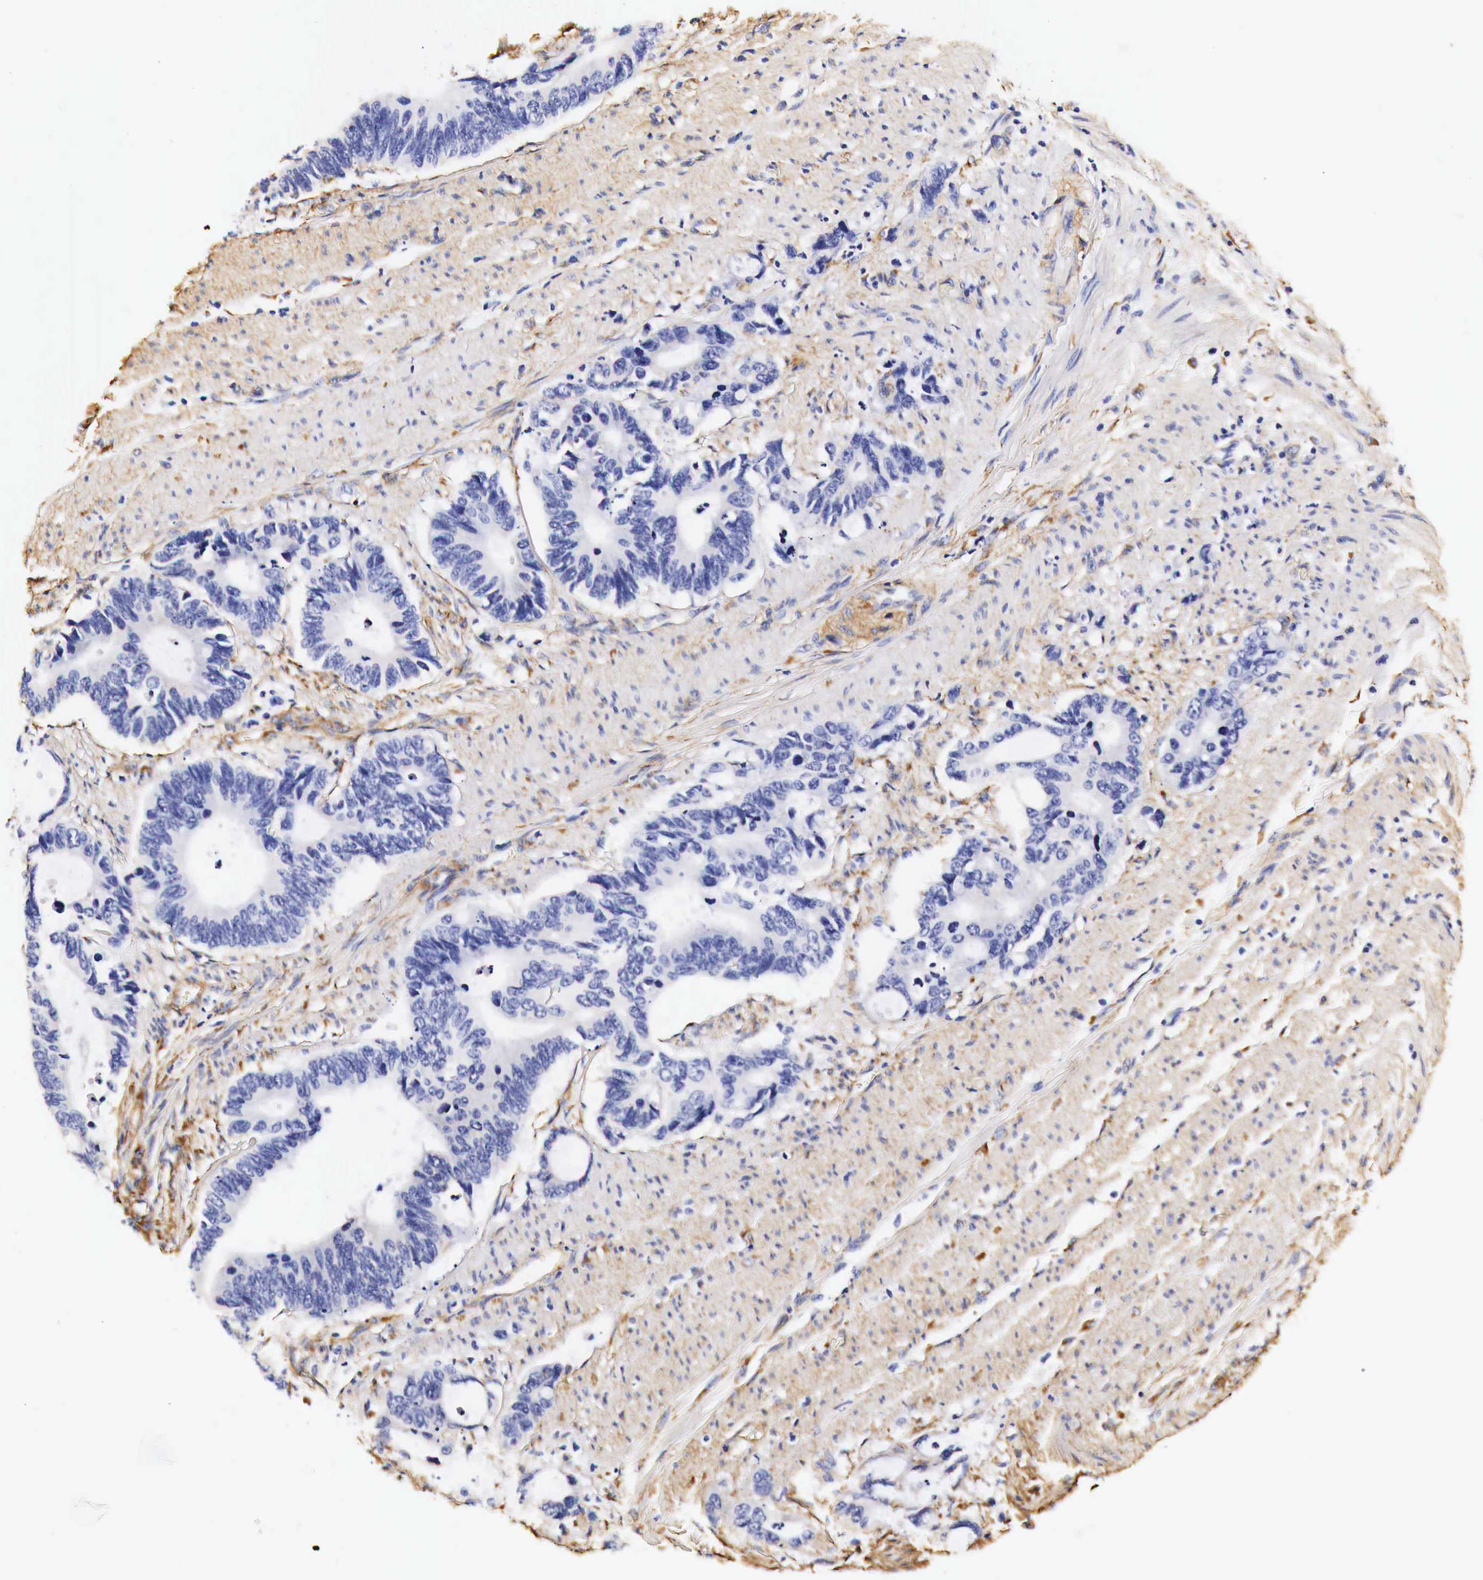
{"staining": {"intensity": "negative", "quantity": "none", "location": "none"}, "tissue": "colorectal cancer", "cell_type": "Tumor cells", "image_type": "cancer", "snomed": [{"axis": "morphology", "description": "Adenocarcinoma, NOS"}, {"axis": "topography", "description": "Colon"}], "caption": "Immunohistochemical staining of human colorectal cancer (adenocarcinoma) exhibits no significant positivity in tumor cells.", "gene": "LAMB2", "patient": {"sex": "male", "age": 49}}